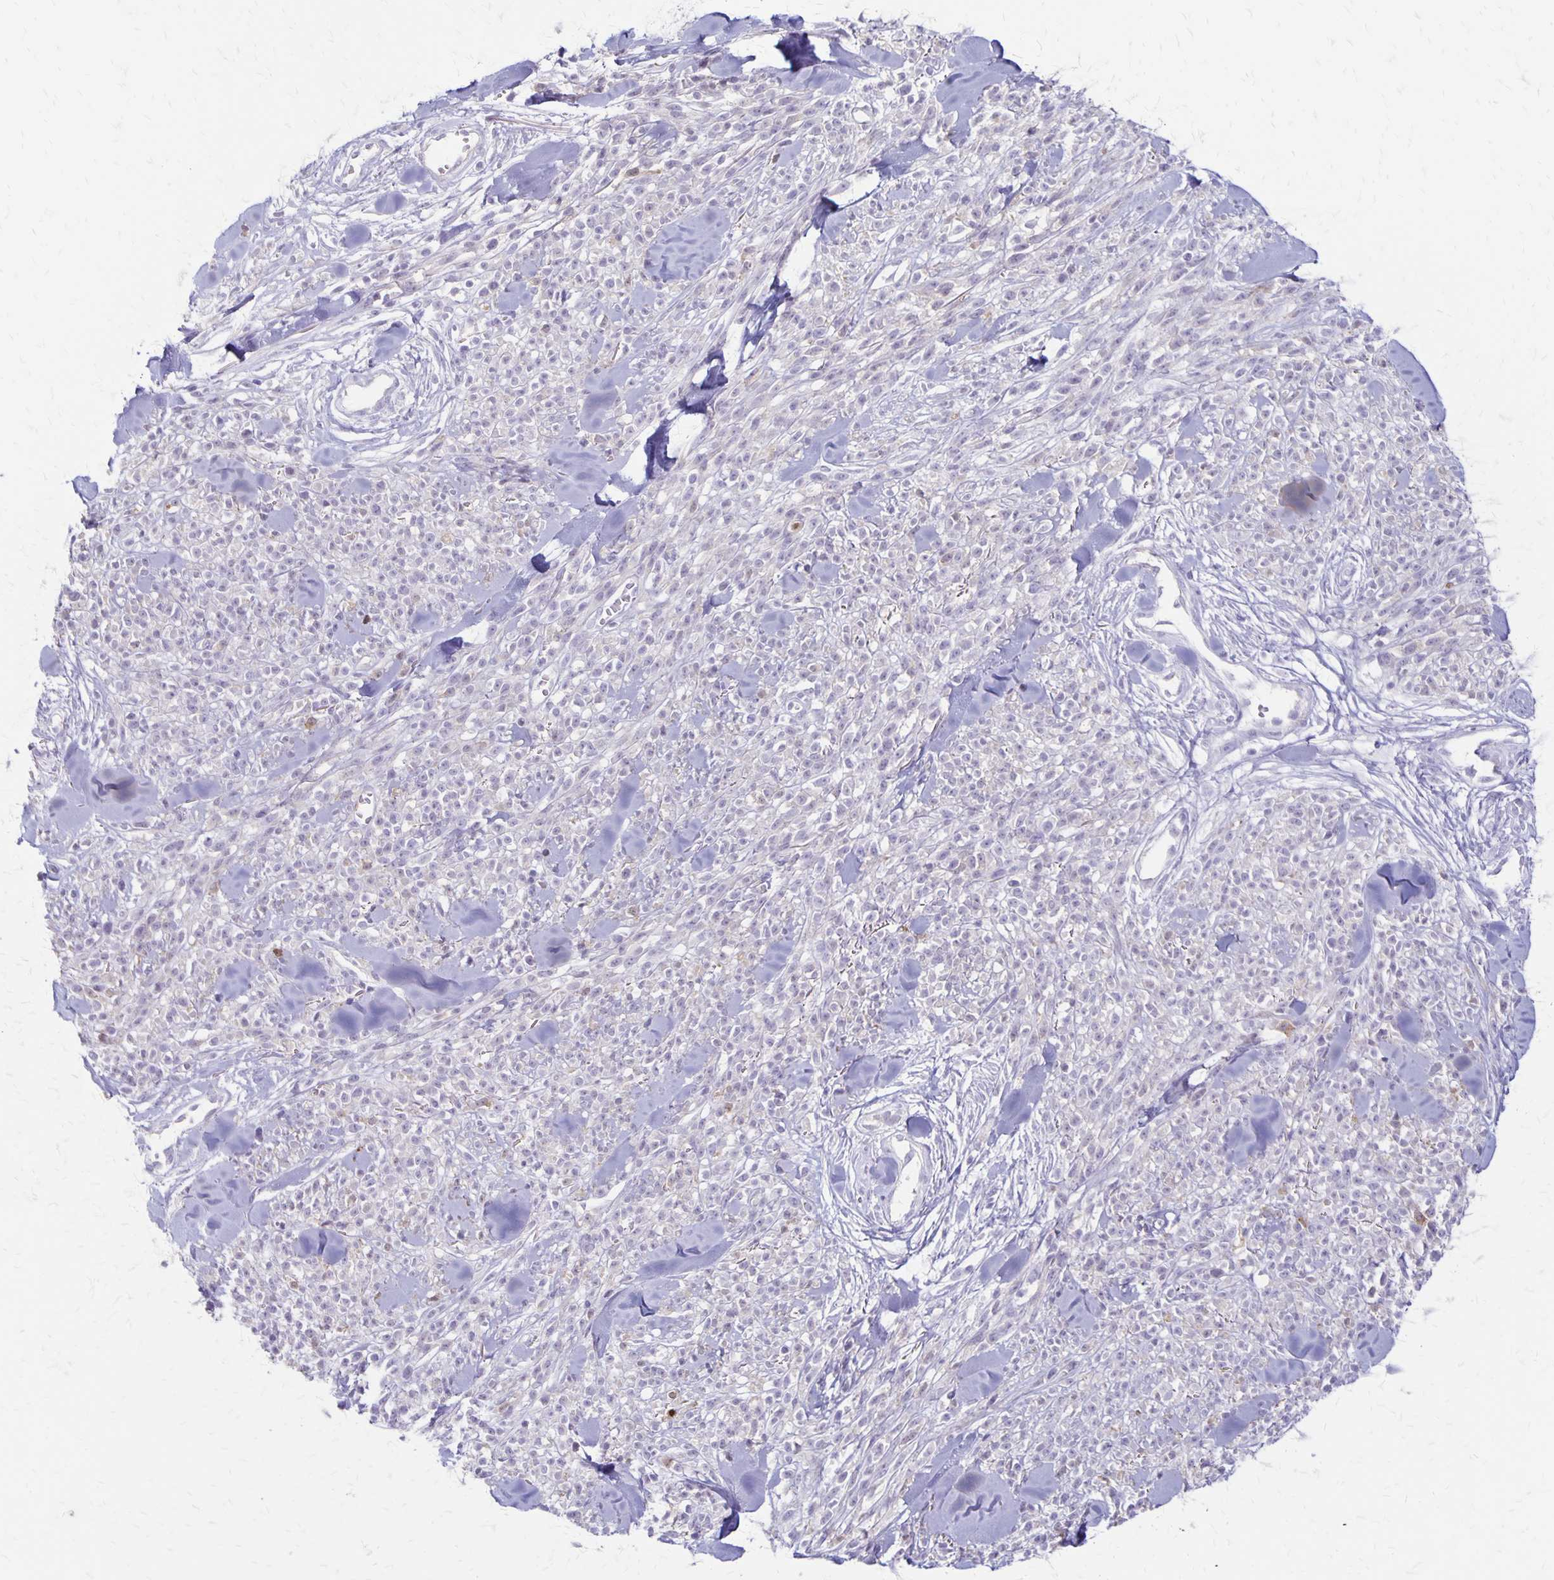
{"staining": {"intensity": "negative", "quantity": "none", "location": "none"}, "tissue": "melanoma", "cell_type": "Tumor cells", "image_type": "cancer", "snomed": [{"axis": "morphology", "description": "Malignant melanoma, NOS"}, {"axis": "topography", "description": "Skin"}, {"axis": "topography", "description": "Skin of trunk"}], "caption": "The histopathology image demonstrates no significant staining in tumor cells of malignant melanoma.", "gene": "HOMER1", "patient": {"sex": "male", "age": 74}}